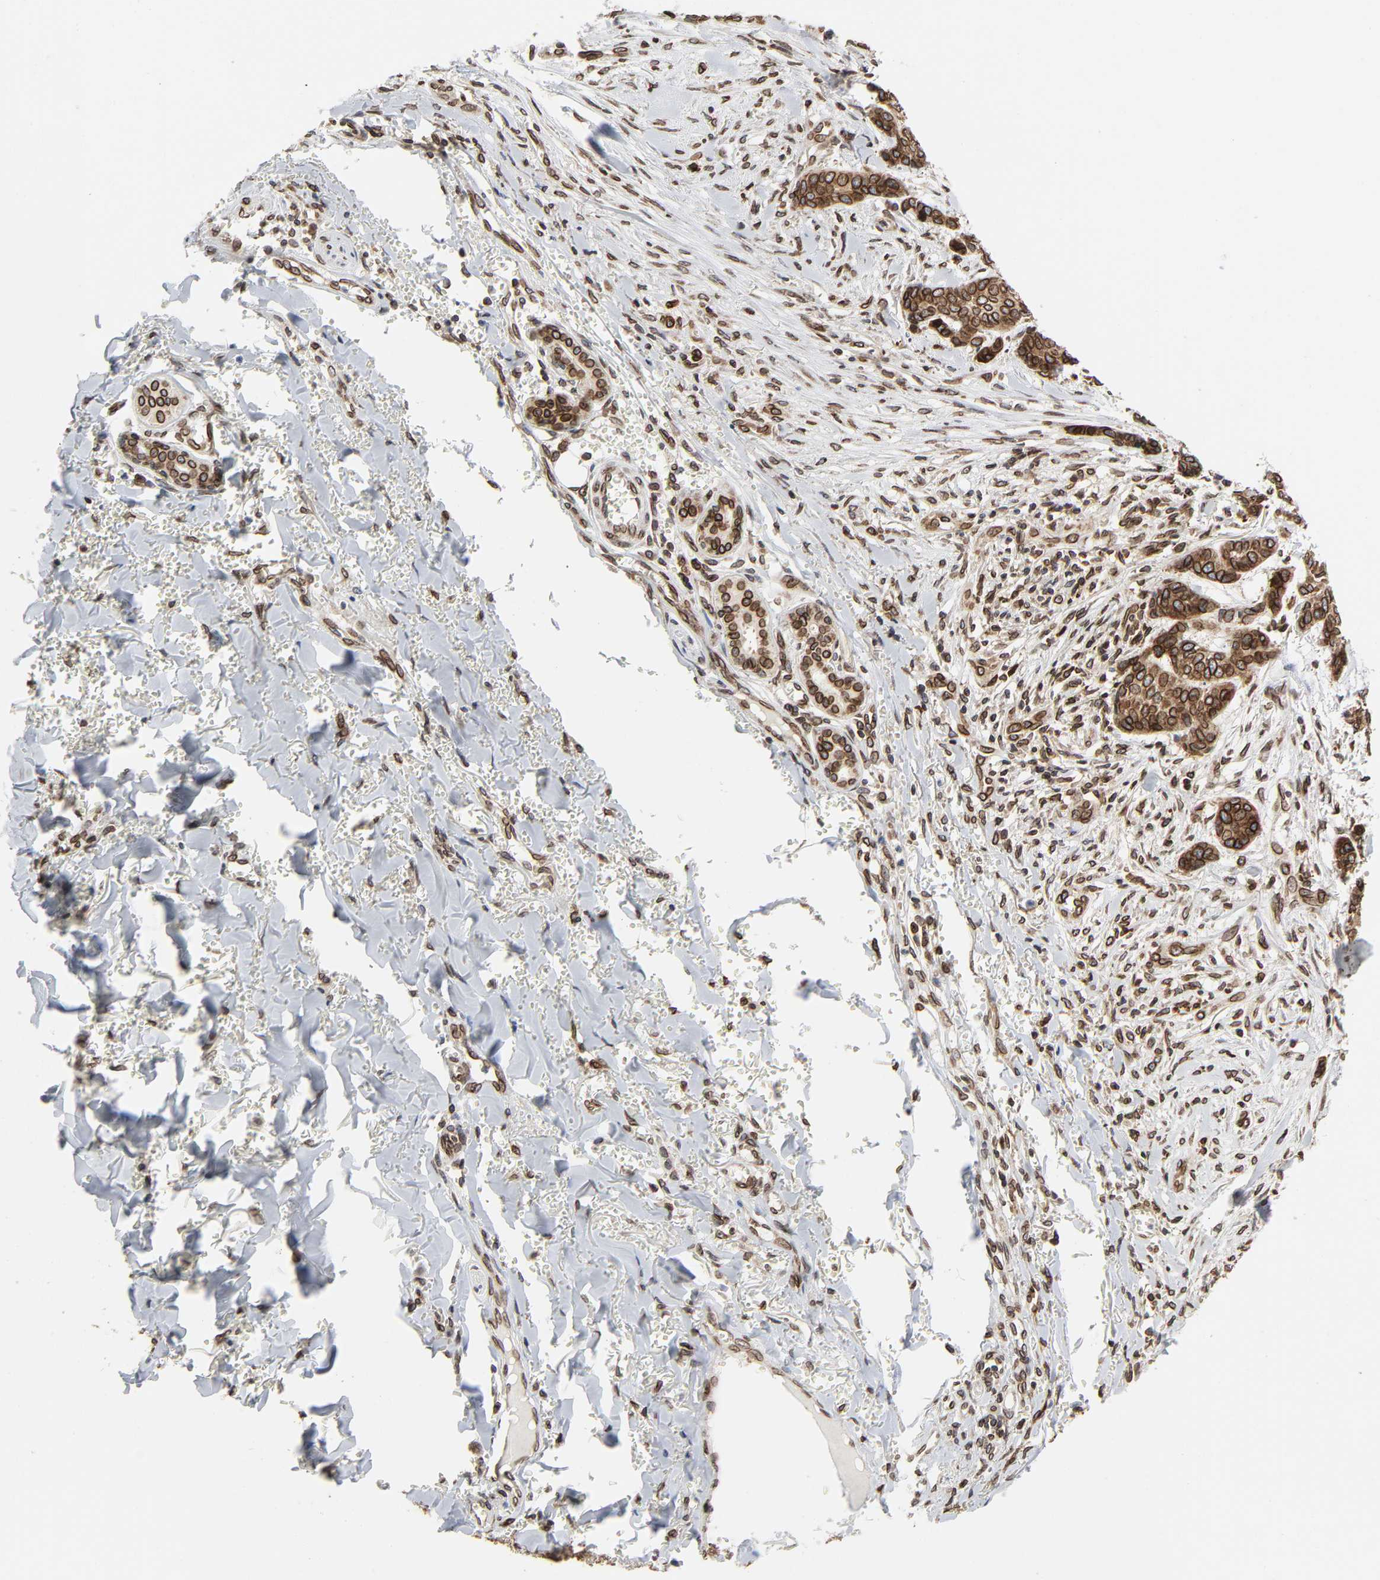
{"staining": {"intensity": "strong", "quantity": ">75%", "location": "cytoplasmic/membranous,nuclear"}, "tissue": "skin cancer", "cell_type": "Tumor cells", "image_type": "cancer", "snomed": [{"axis": "morphology", "description": "Basal cell carcinoma"}, {"axis": "topography", "description": "Skin"}], "caption": "Skin cancer tissue exhibits strong cytoplasmic/membranous and nuclear expression in about >75% of tumor cells, visualized by immunohistochemistry. The protein is stained brown, and the nuclei are stained in blue (DAB IHC with brightfield microscopy, high magnification).", "gene": "RANGAP1", "patient": {"sex": "female", "age": 64}}